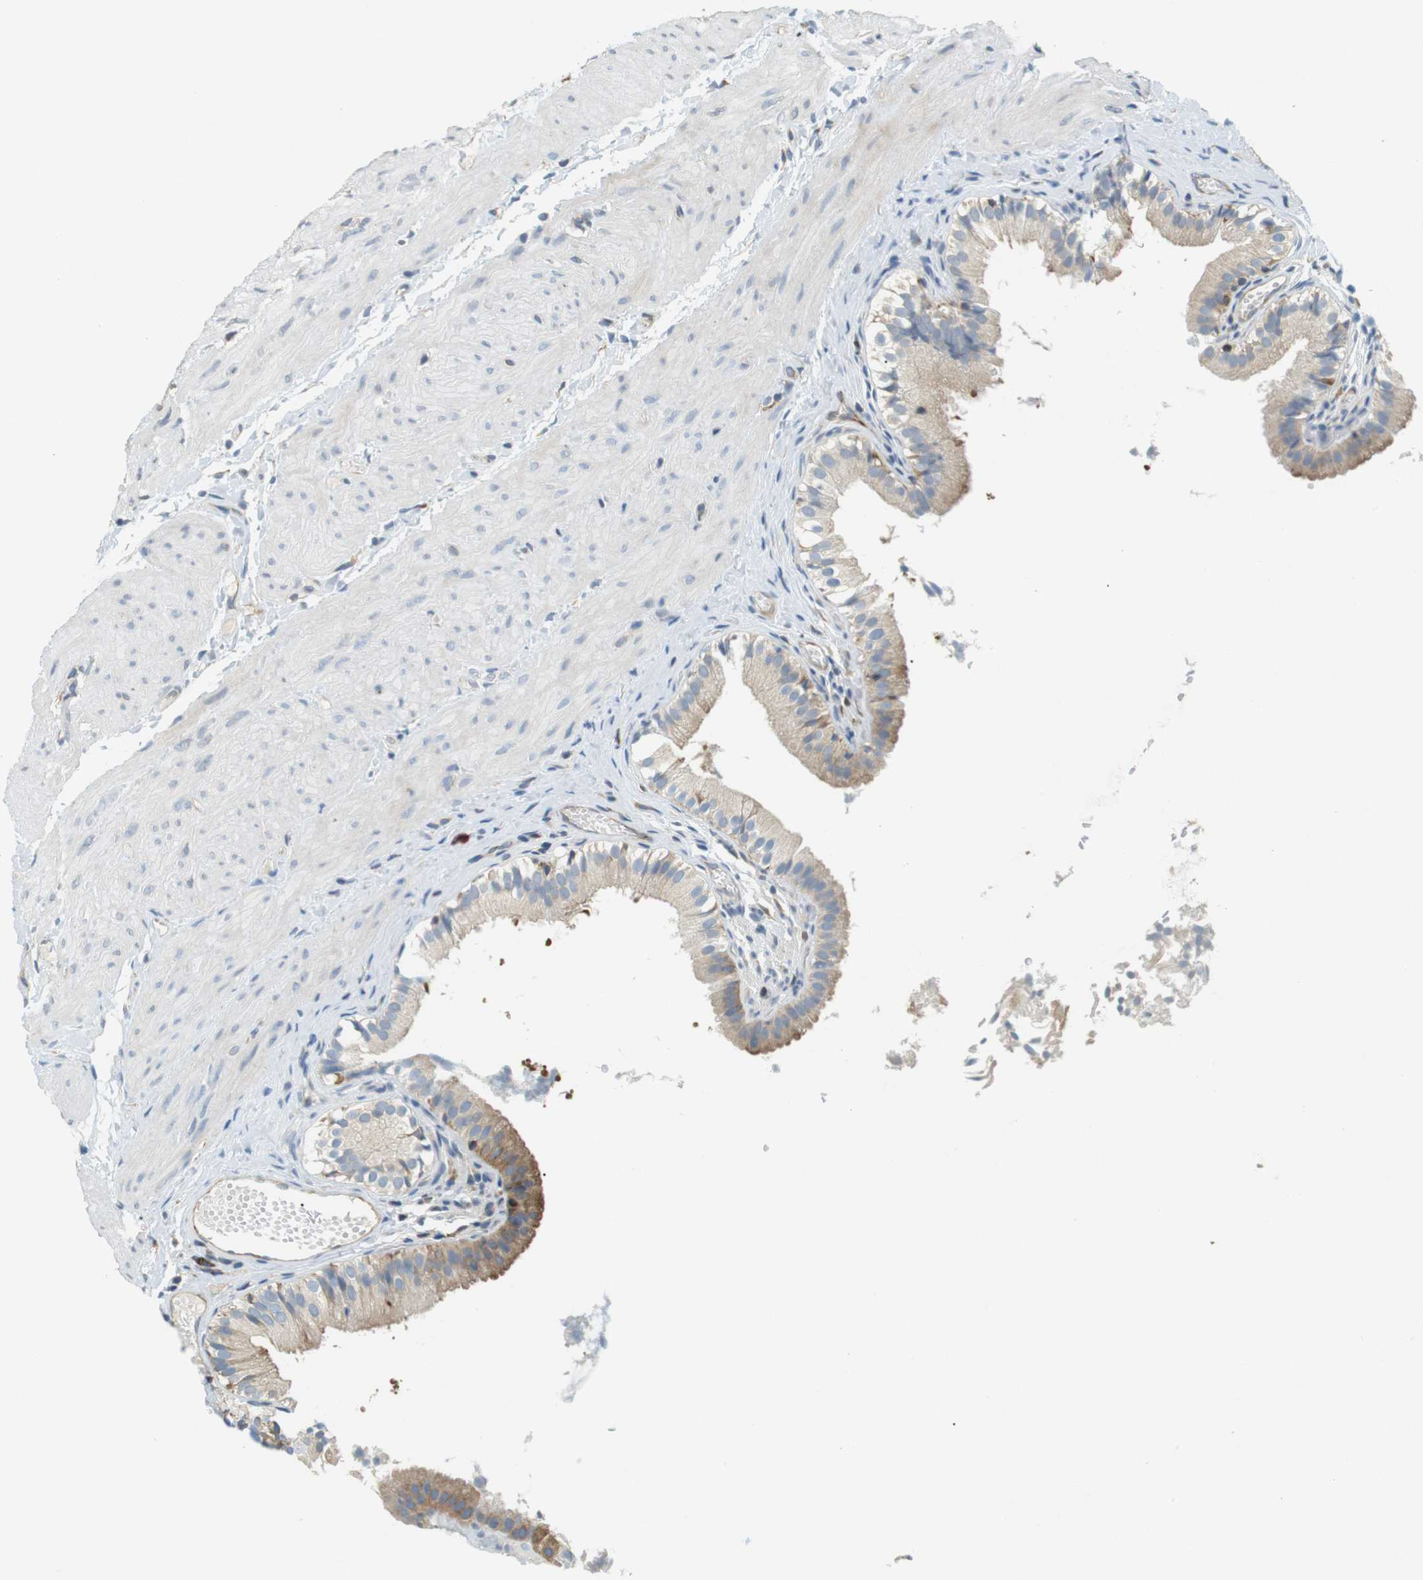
{"staining": {"intensity": "weak", "quantity": ">75%", "location": "cytoplasmic/membranous"}, "tissue": "gallbladder", "cell_type": "Glandular cells", "image_type": "normal", "snomed": [{"axis": "morphology", "description": "Normal tissue, NOS"}, {"axis": "topography", "description": "Gallbladder"}], "caption": "Brown immunohistochemical staining in benign gallbladder shows weak cytoplasmic/membranous expression in approximately >75% of glandular cells. (DAB IHC, brown staining for protein, blue staining for nuclei).", "gene": "TMEM200A", "patient": {"sex": "female", "age": 26}}